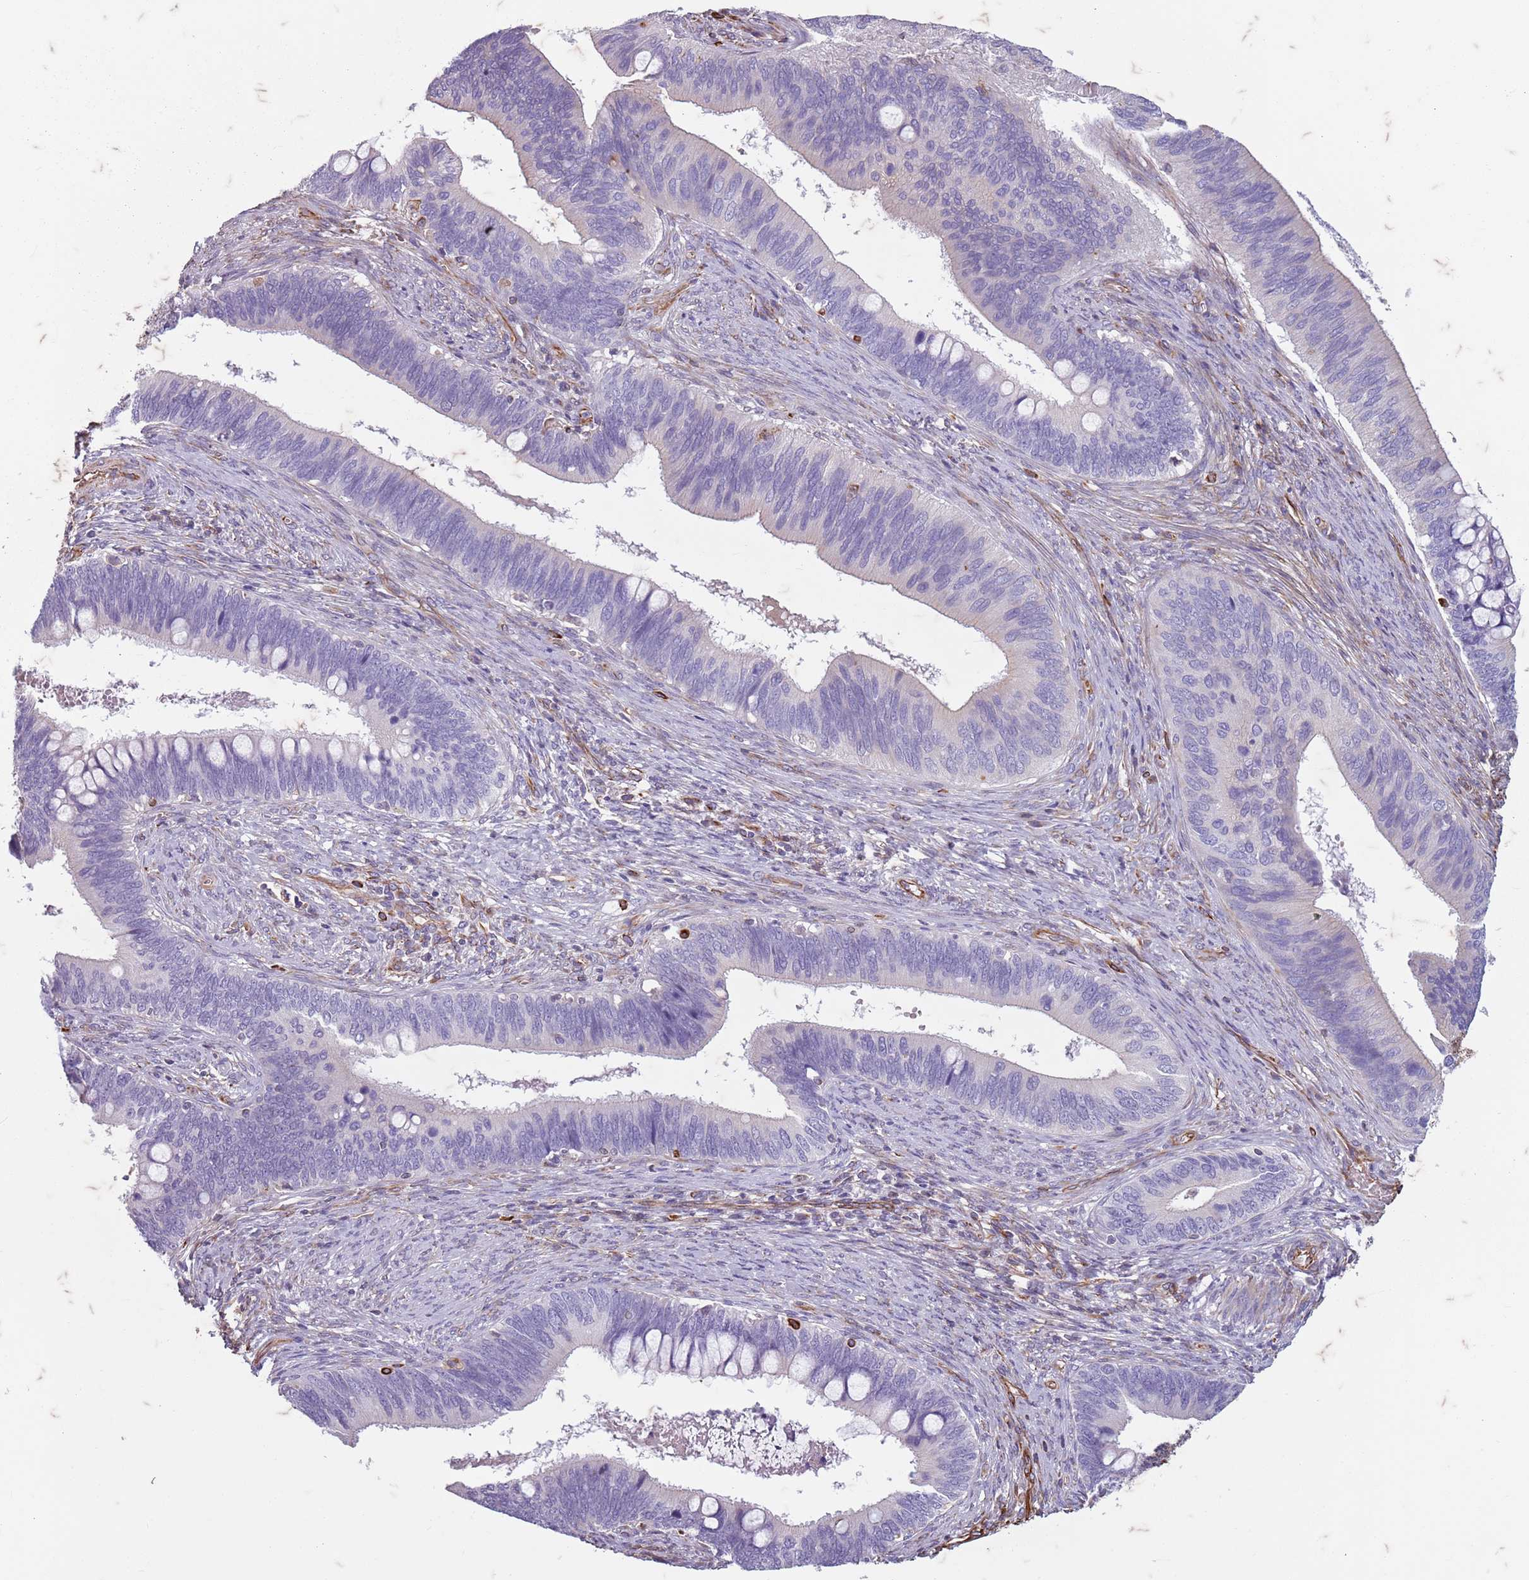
{"staining": {"intensity": "negative", "quantity": "none", "location": "none"}, "tissue": "cervical cancer", "cell_type": "Tumor cells", "image_type": "cancer", "snomed": [{"axis": "morphology", "description": "Adenocarcinoma, NOS"}, {"axis": "topography", "description": "Cervix"}], "caption": "A high-resolution micrograph shows immunohistochemistry (IHC) staining of cervical cancer, which displays no significant expression in tumor cells.", "gene": "TAS2R38", "patient": {"sex": "female", "age": 42}}